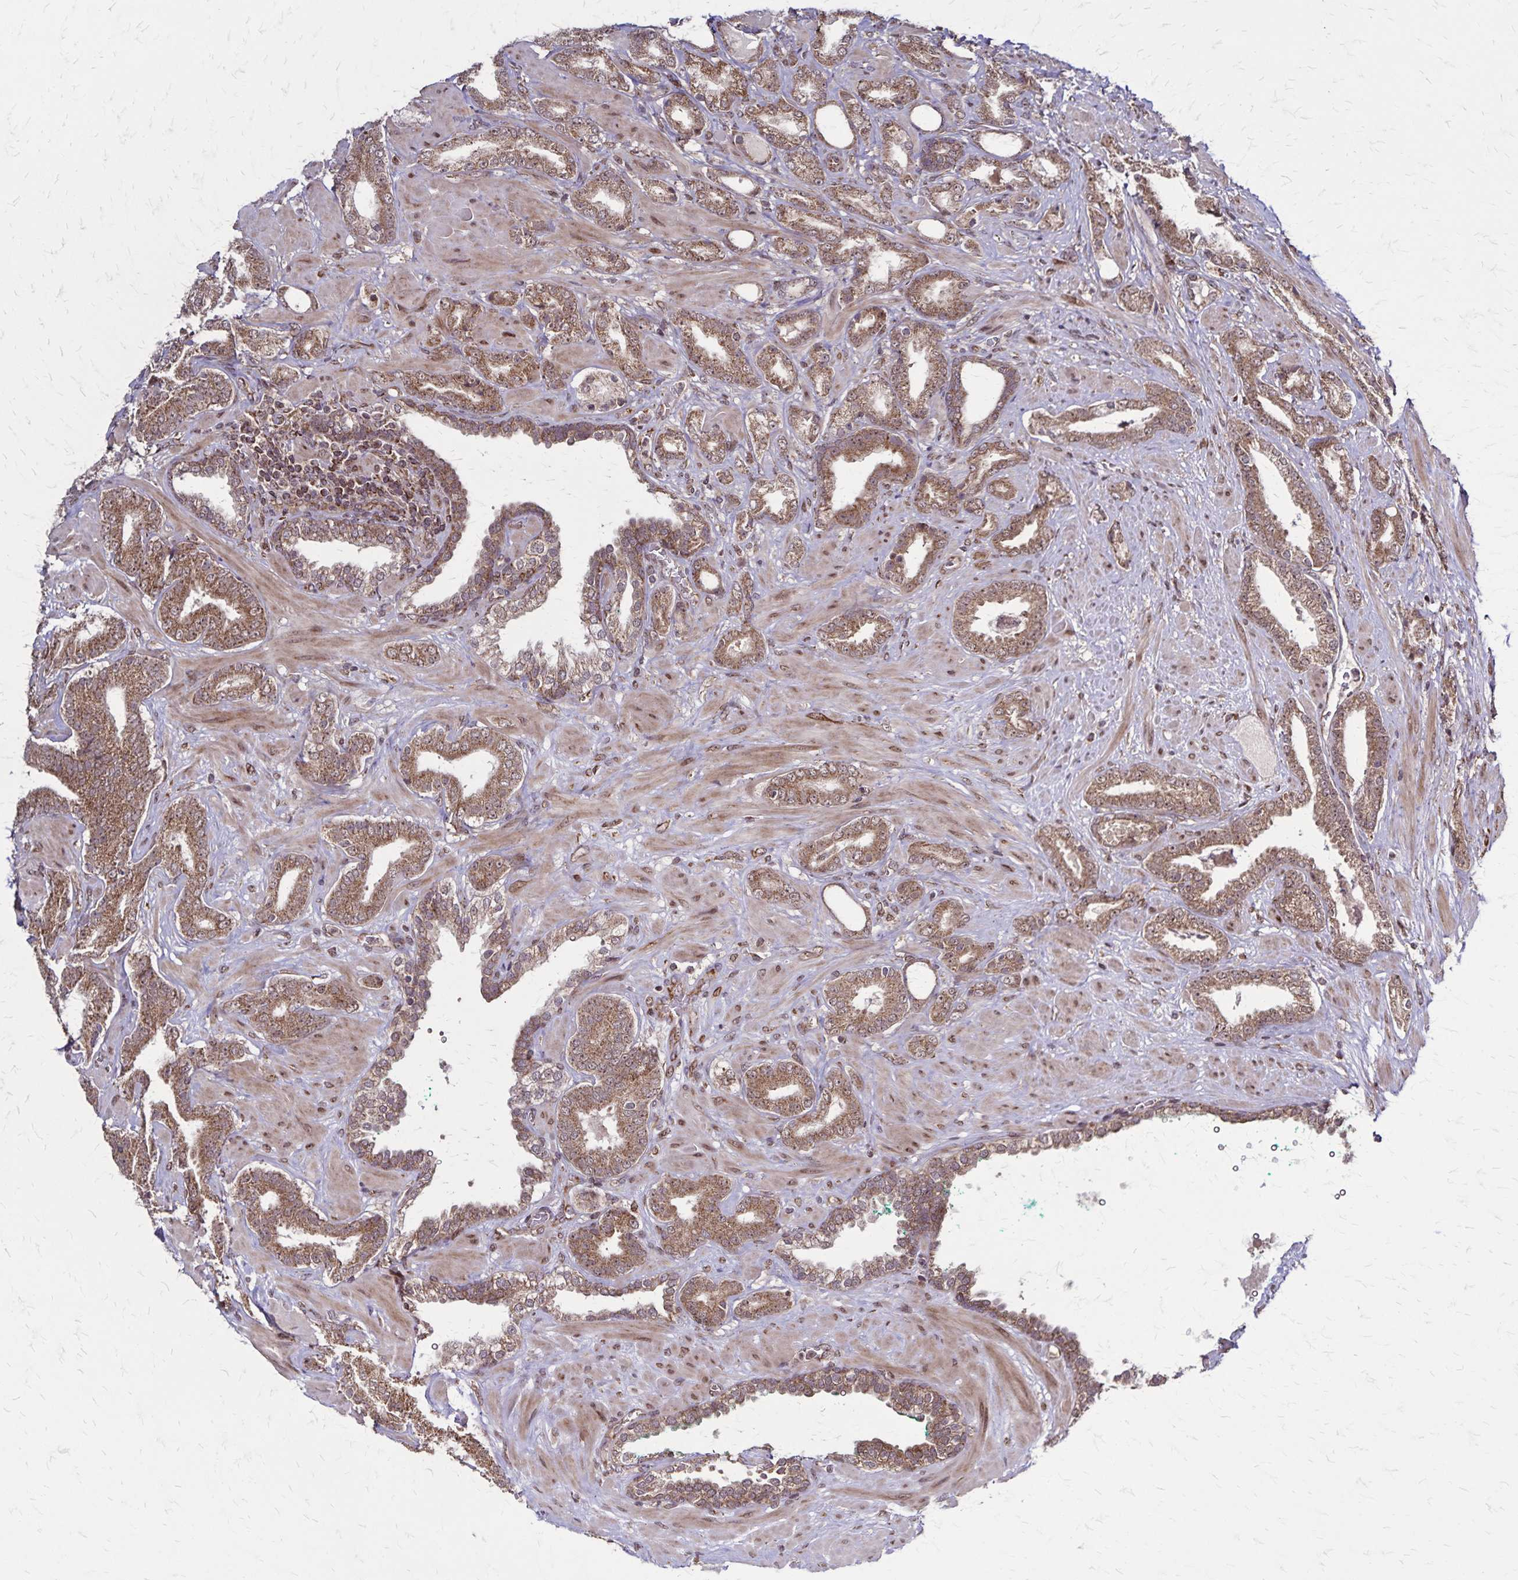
{"staining": {"intensity": "moderate", "quantity": ">75%", "location": "cytoplasmic/membranous"}, "tissue": "prostate cancer", "cell_type": "Tumor cells", "image_type": "cancer", "snomed": [{"axis": "morphology", "description": "Adenocarcinoma, High grade"}, {"axis": "topography", "description": "Prostate"}], "caption": "Immunohistochemical staining of prostate high-grade adenocarcinoma exhibits medium levels of moderate cytoplasmic/membranous protein staining in about >75% of tumor cells.", "gene": "NFS1", "patient": {"sex": "male", "age": 56}}